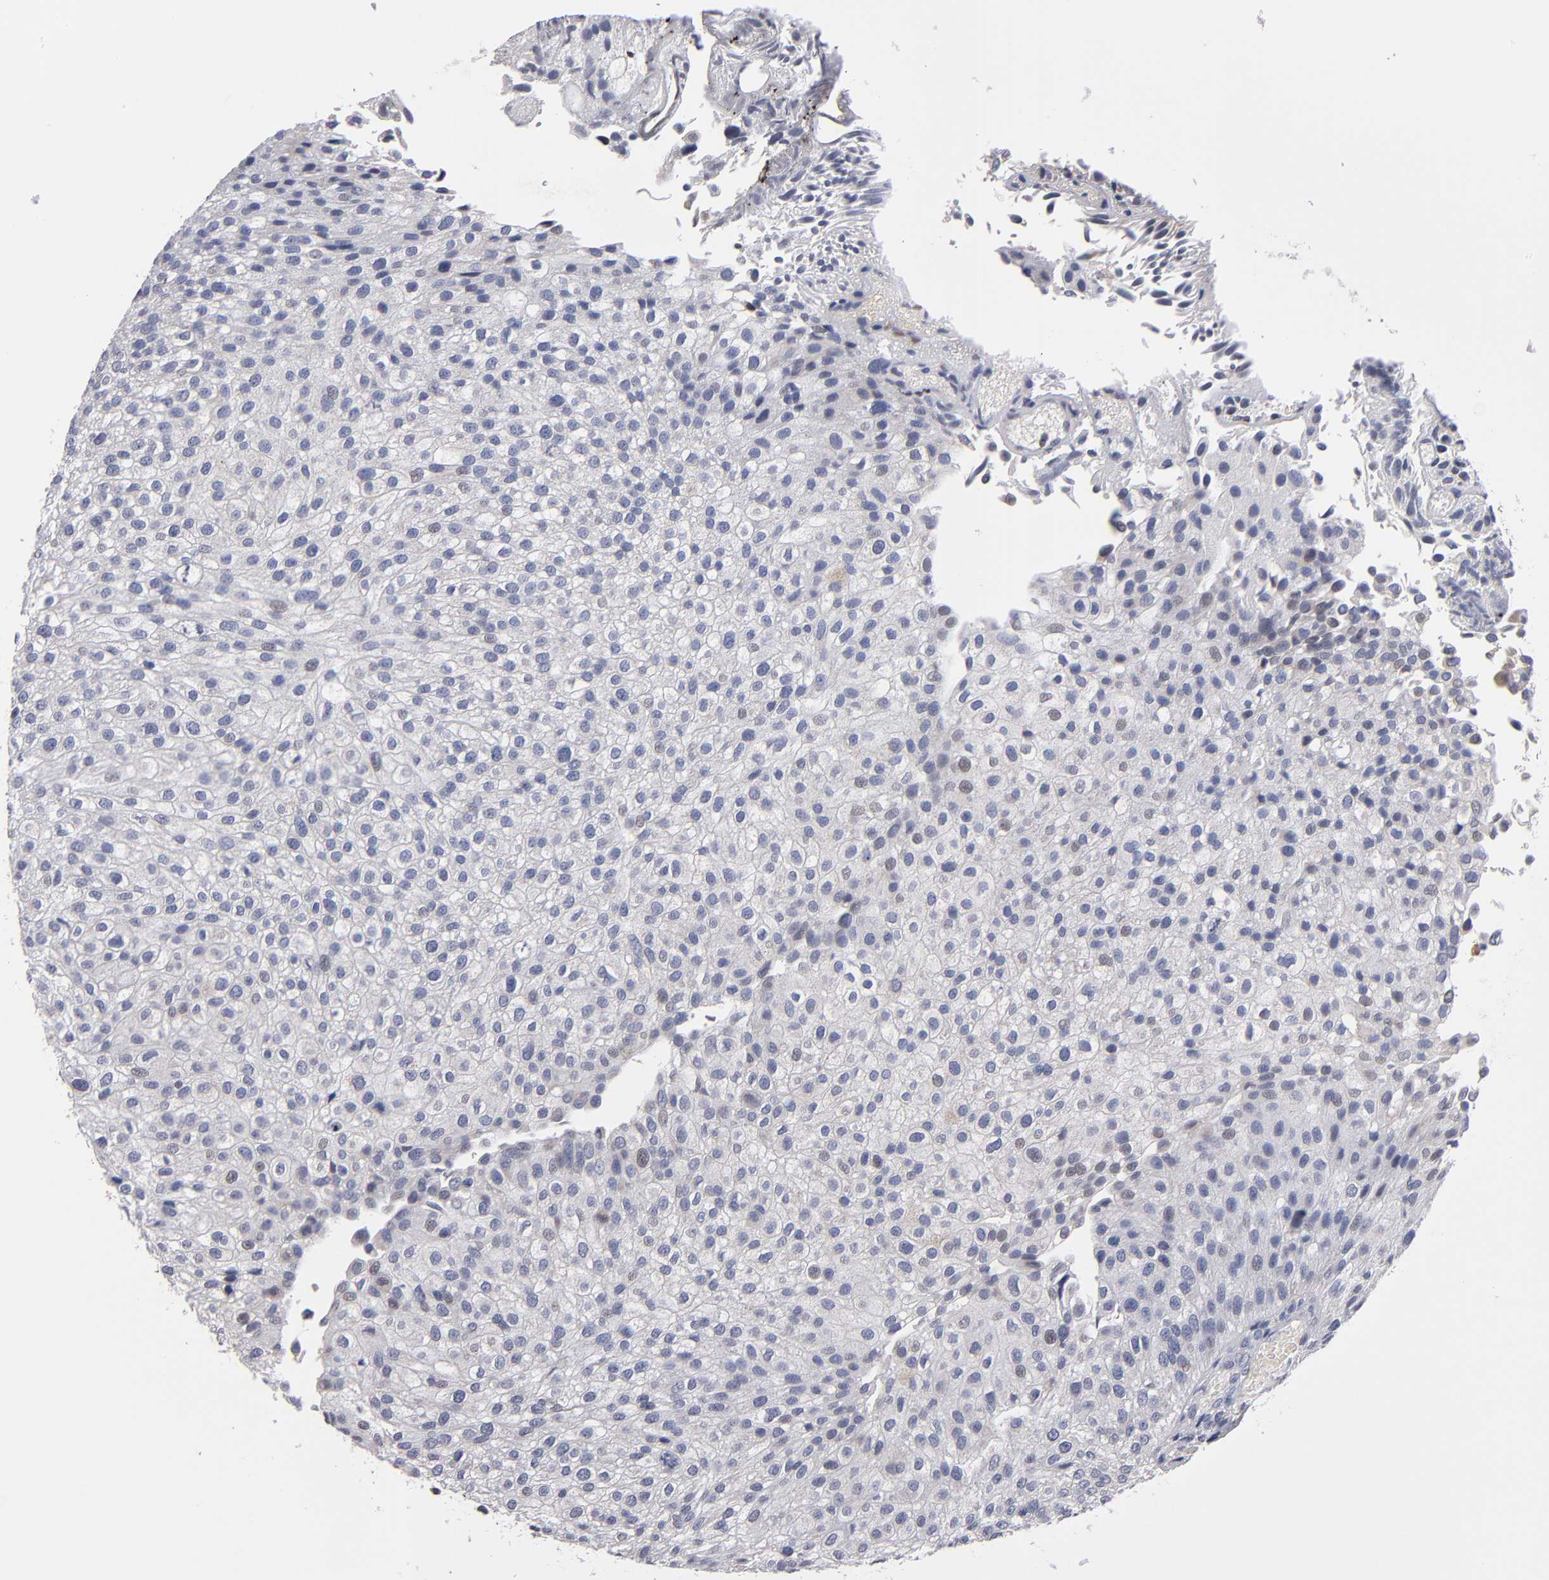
{"staining": {"intensity": "weak", "quantity": "<25%", "location": "nuclear"}, "tissue": "urothelial cancer", "cell_type": "Tumor cells", "image_type": "cancer", "snomed": [{"axis": "morphology", "description": "Urothelial carcinoma, Low grade"}, {"axis": "topography", "description": "Urinary bladder"}], "caption": "Urothelial cancer was stained to show a protein in brown. There is no significant positivity in tumor cells. (Brightfield microscopy of DAB (3,3'-diaminobenzidine) immunohistochemistry (IHC) at high magnification).", "gene": "ODF2", "patient": {"sex": "female", "age": 89}}